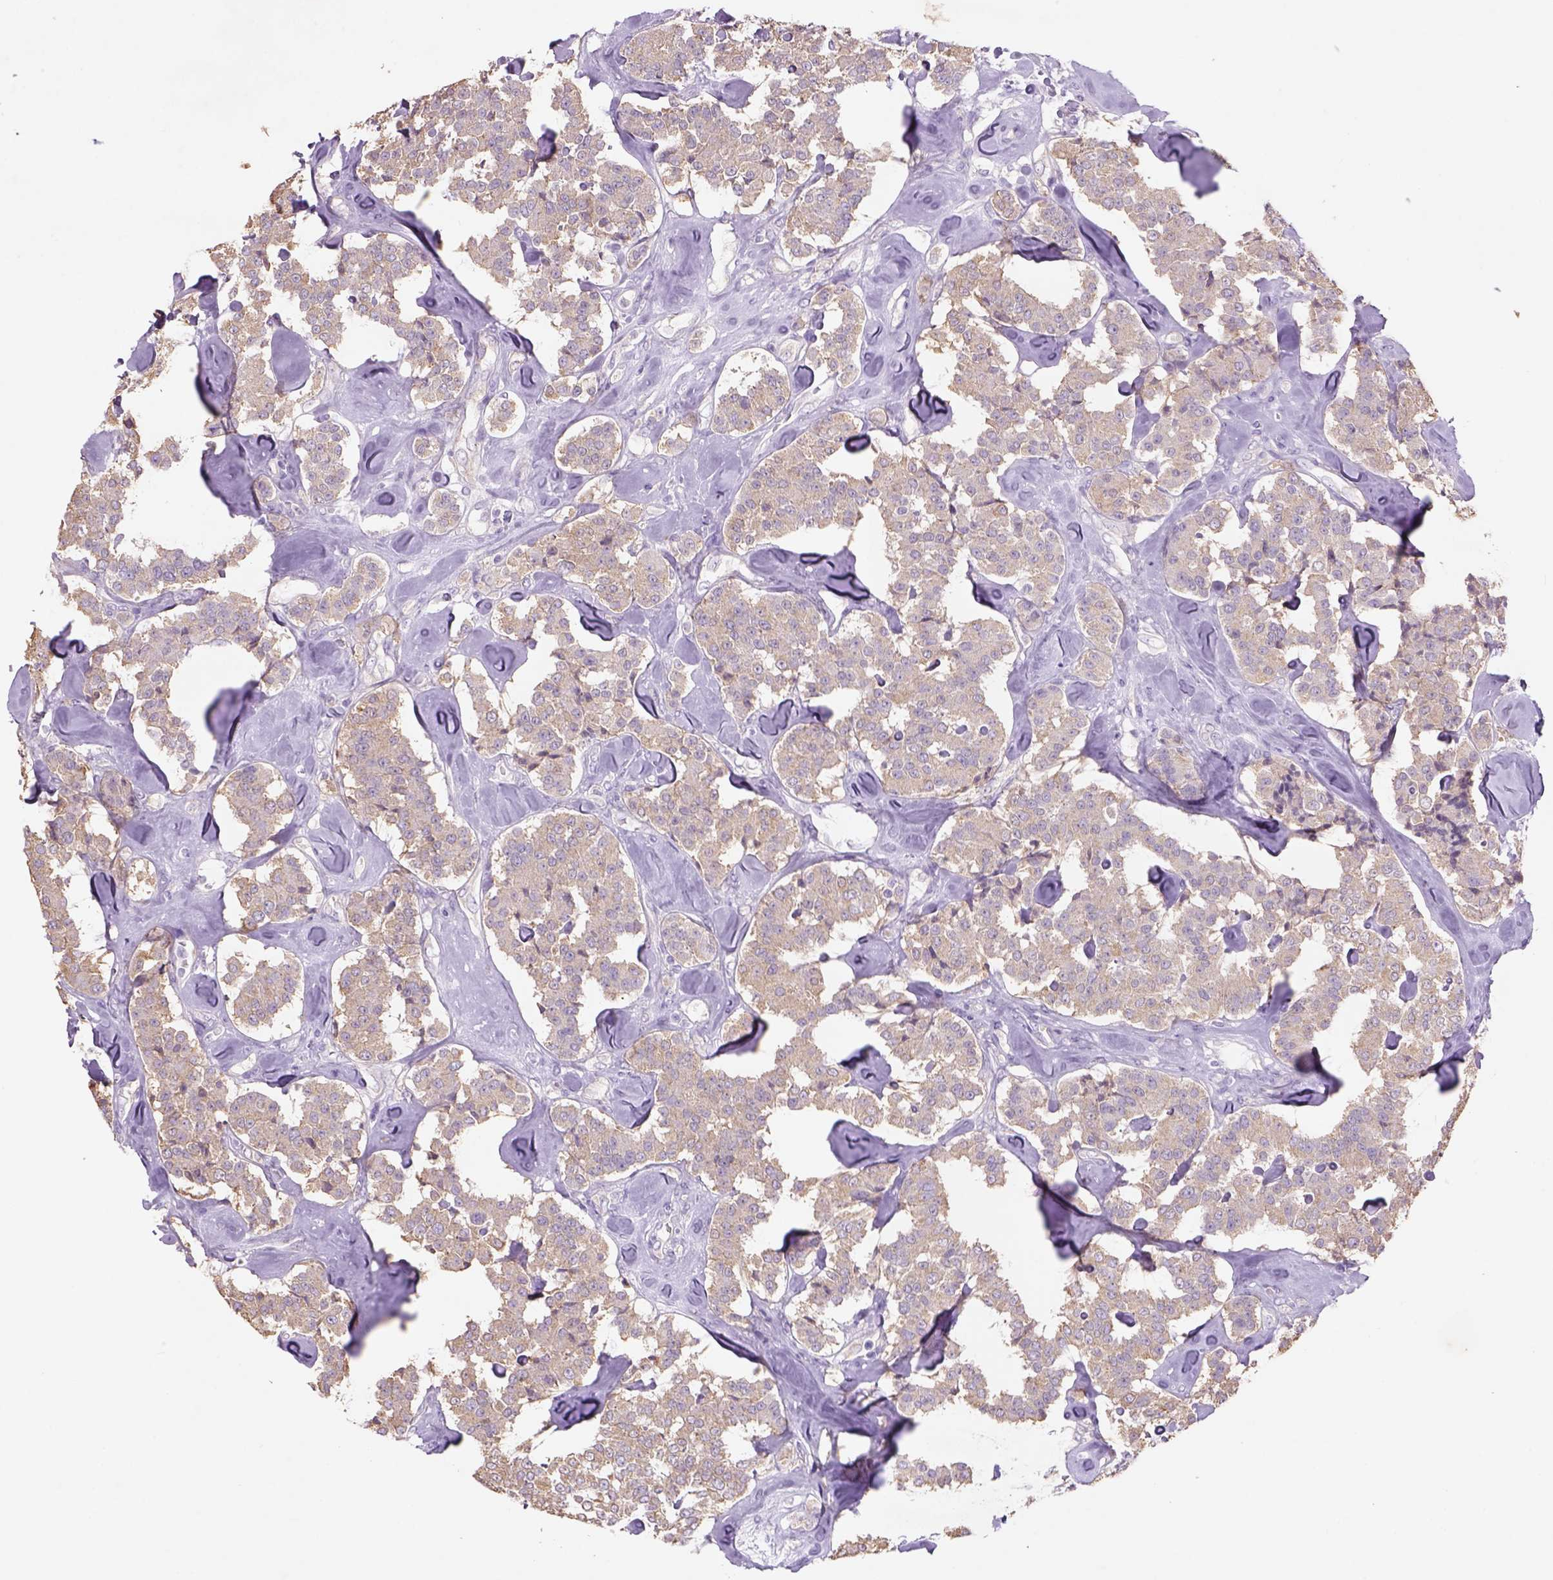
{"staining": {"intensity": "weak", "quantity": ">75%", "location": "cytoplasmic/membranous"}, "tissue": "carcinoid", "cell_type": "Tumor cells", "image_type": "cancer", "snomed": [{"axis": "morphology", "description": "Carcinoid, malignant, NOS"}, {"axis": "topography", "description": "Pancreas"}], "caption": "Carcinoid stained for a protein (brown) exhibits weak cytoplasmic/membranous positive expression in approximately >75% of tumor cells.", "gene": "NAALAD2", "patient": {"sex": "male", "age": 41}}